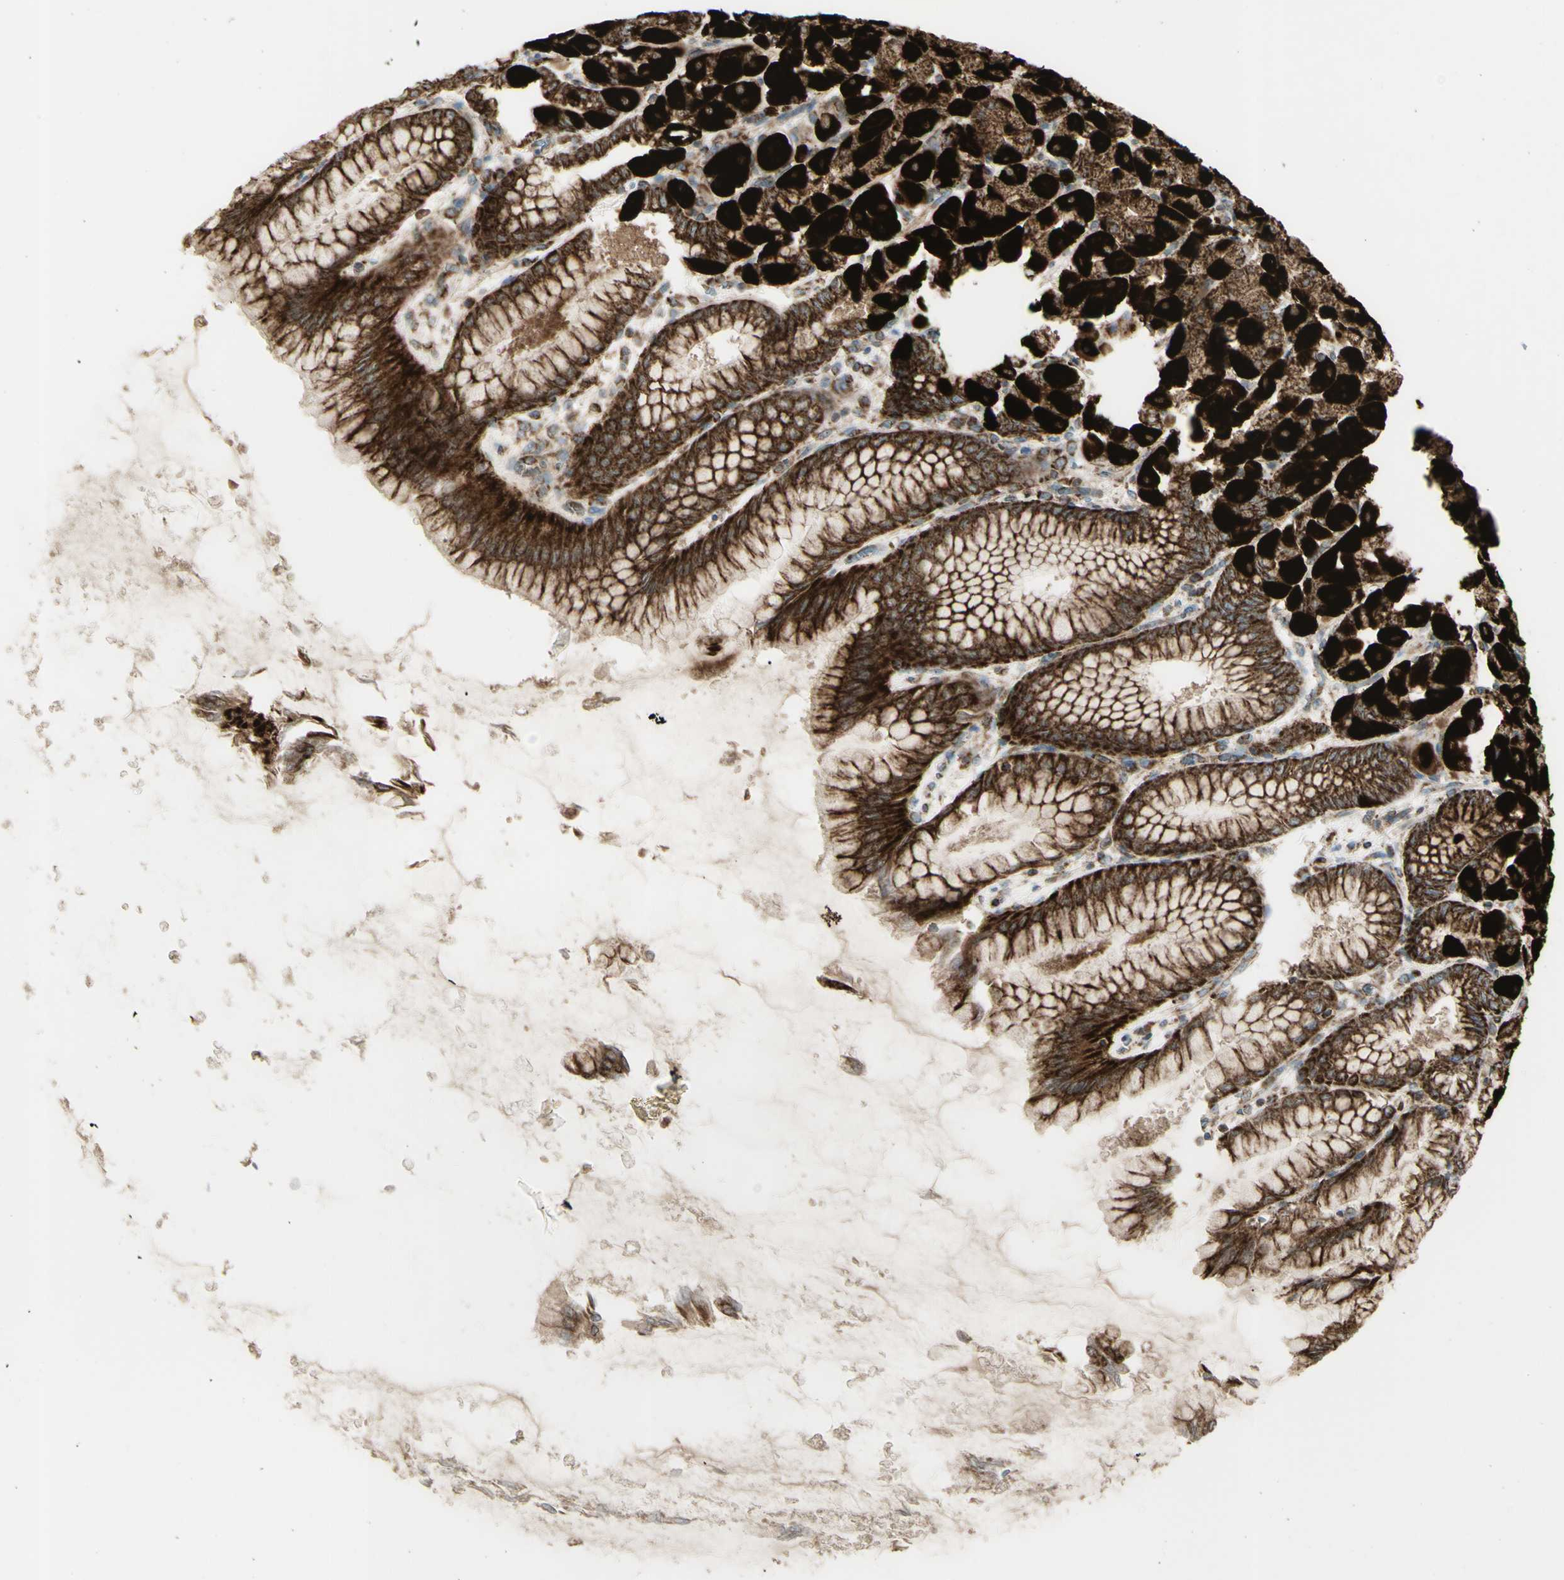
{"staining": {"intensity": "strong", "quantity": ">75%", "location": "cytoplasmic/membranous"}, "tissue": "stomach", "cell_type": "Glandular cells", "image_type": "normal", "snomed": [{"axis": "morphology", "description": "Normal tissue, NOS"}, {"axis": "topography", "description": "Stomach, upper"}], "caption": "A brown stain shows strong cytoplasmic/membranous expression of a protein in glandular cells of unremarkable human stomach. (Stains: DAB in brown, nuclei in blue, Microscopy: brightfield microscopy at high magnification).", "gene": "CYB5R1", "patient": {"sex": "female", "age": 56}}